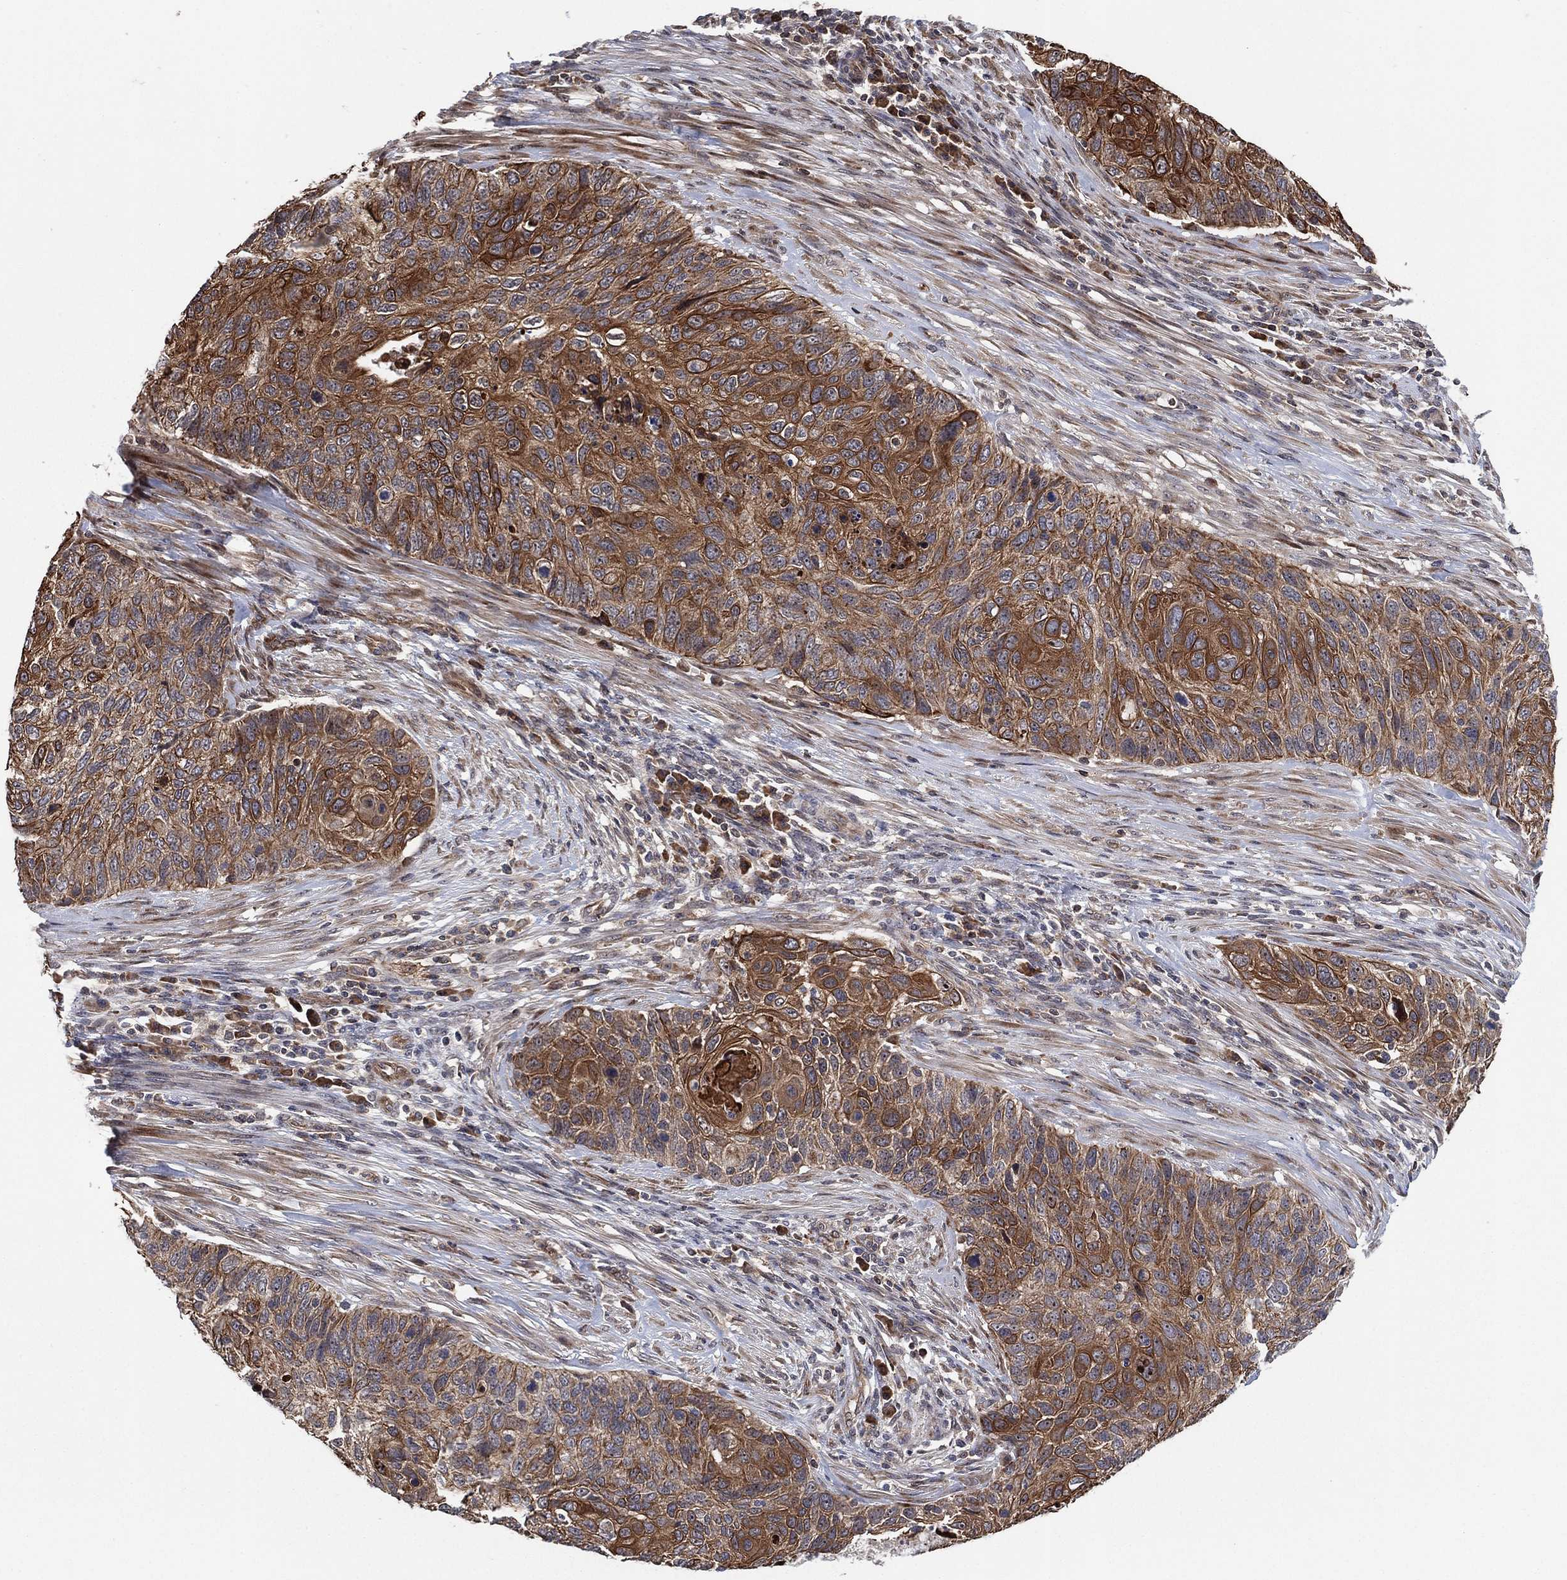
{"staining": {"intensity": "moderate", "quantity": ">75%", "location": "cytoplasmic/membranous"}, "tissue": "cervical cancer", "cell_type": "Tumor cells", "image_type": "cancer", "snomed": [{"axis": "morphology", "description": "Squamous cell carcinoma, NOS"}, {"axis": "topography", "description": "Cervix"}], "caption": "This histopathology image displays IHC staining of cervical cancer (squamous cell carcinoma), with medium moderate cytoplasmic/membranous staining in about >75% of tumor cells.", "gene": "TMCO1", "patient": {"sex": "female", "age": 70}}